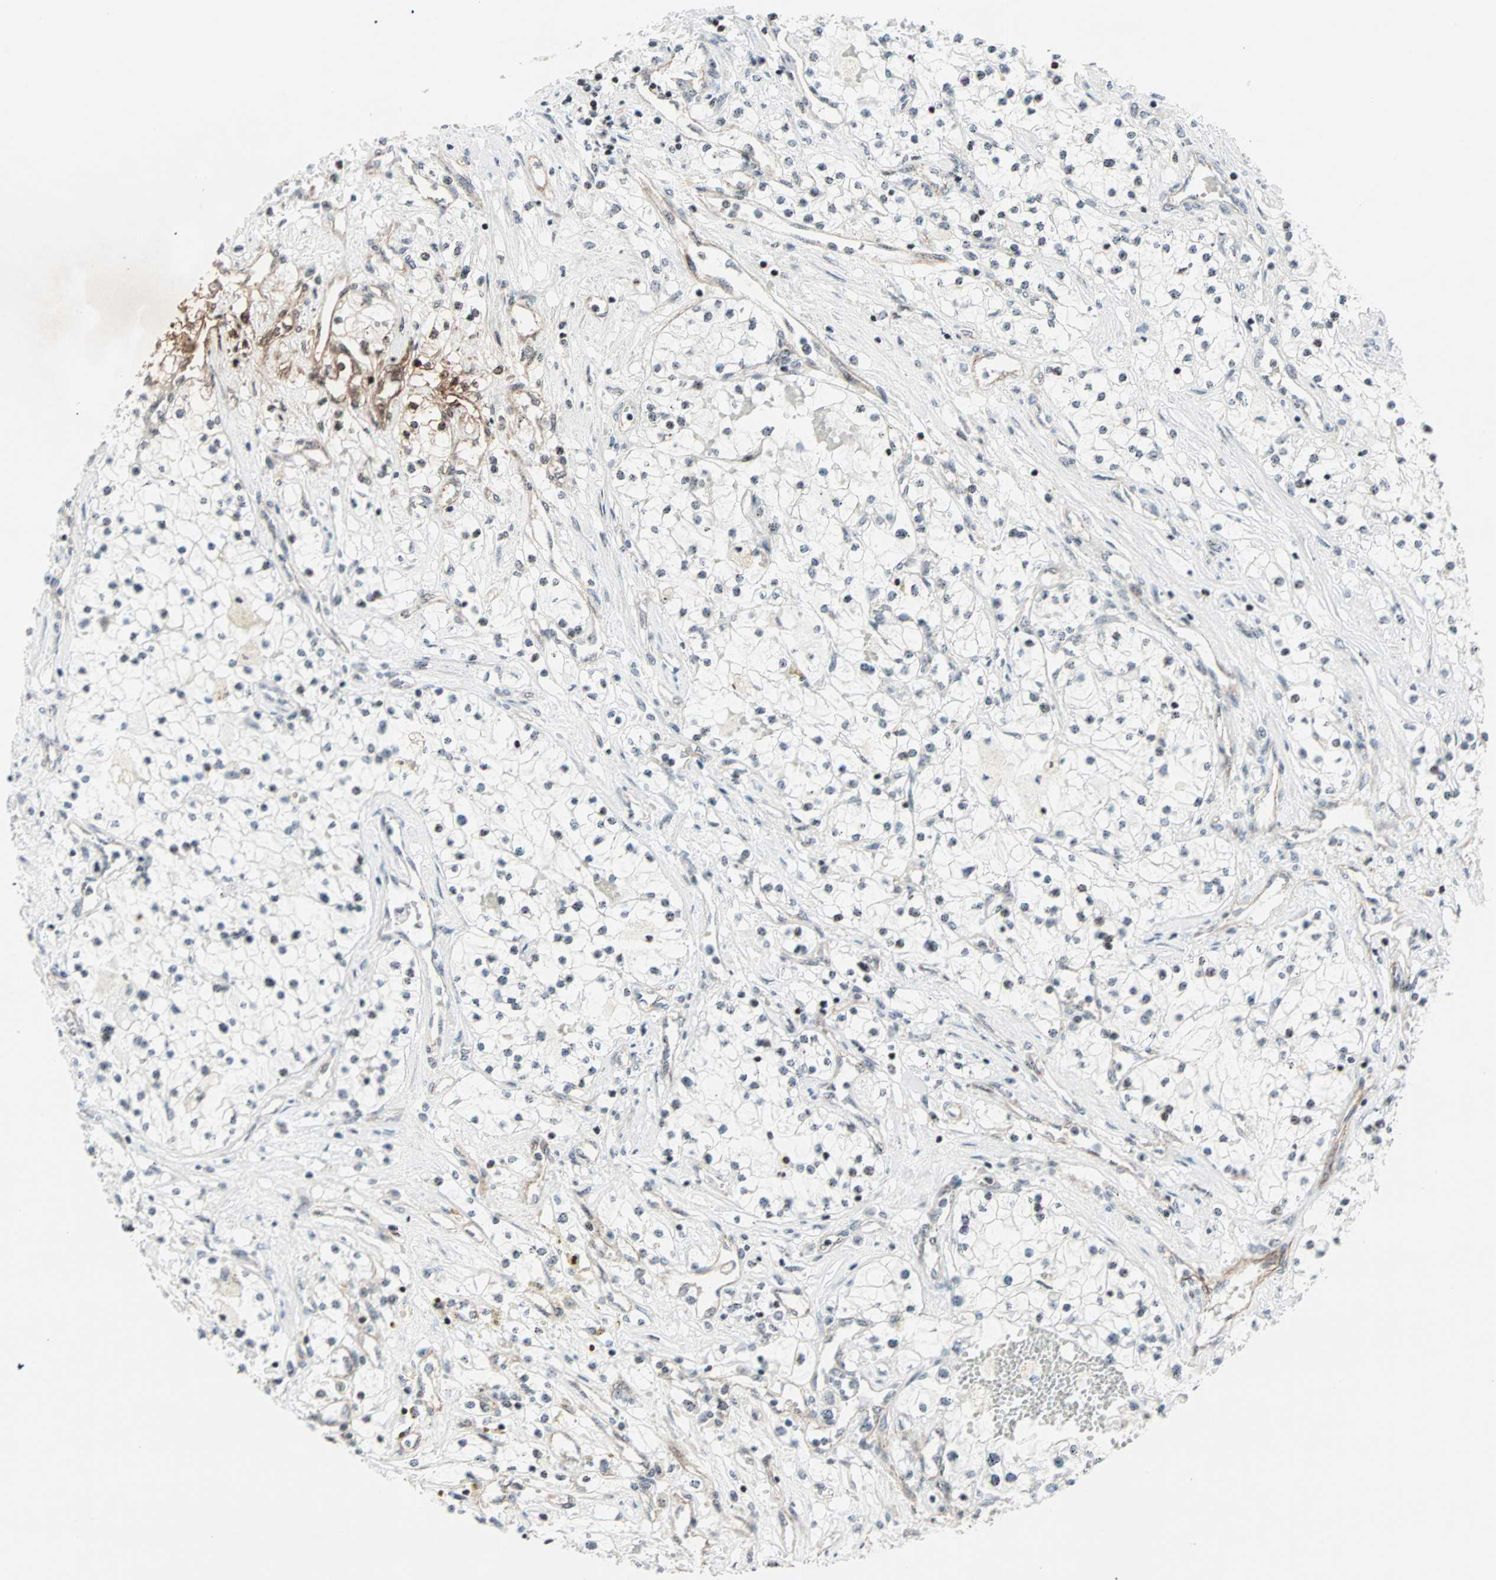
{"staining": {"intensity": "weak", "quantity": "<25%", "location": "nuclear"}, "tissue": "renal cancer", "cell_type": "Tumor cells", "image_type": "cancer", "snomed": [{"axis": "morphology", "description": "Adenocarcinoma, NOS"}, {"axis": "topography", "description": "Kidney"}], "caption": "A histopathology image of human renal adenocarcinoma is negative for staining in tumor cells.", "gene": "CENPA", "patient": {"sex": "male", "age": 68}}